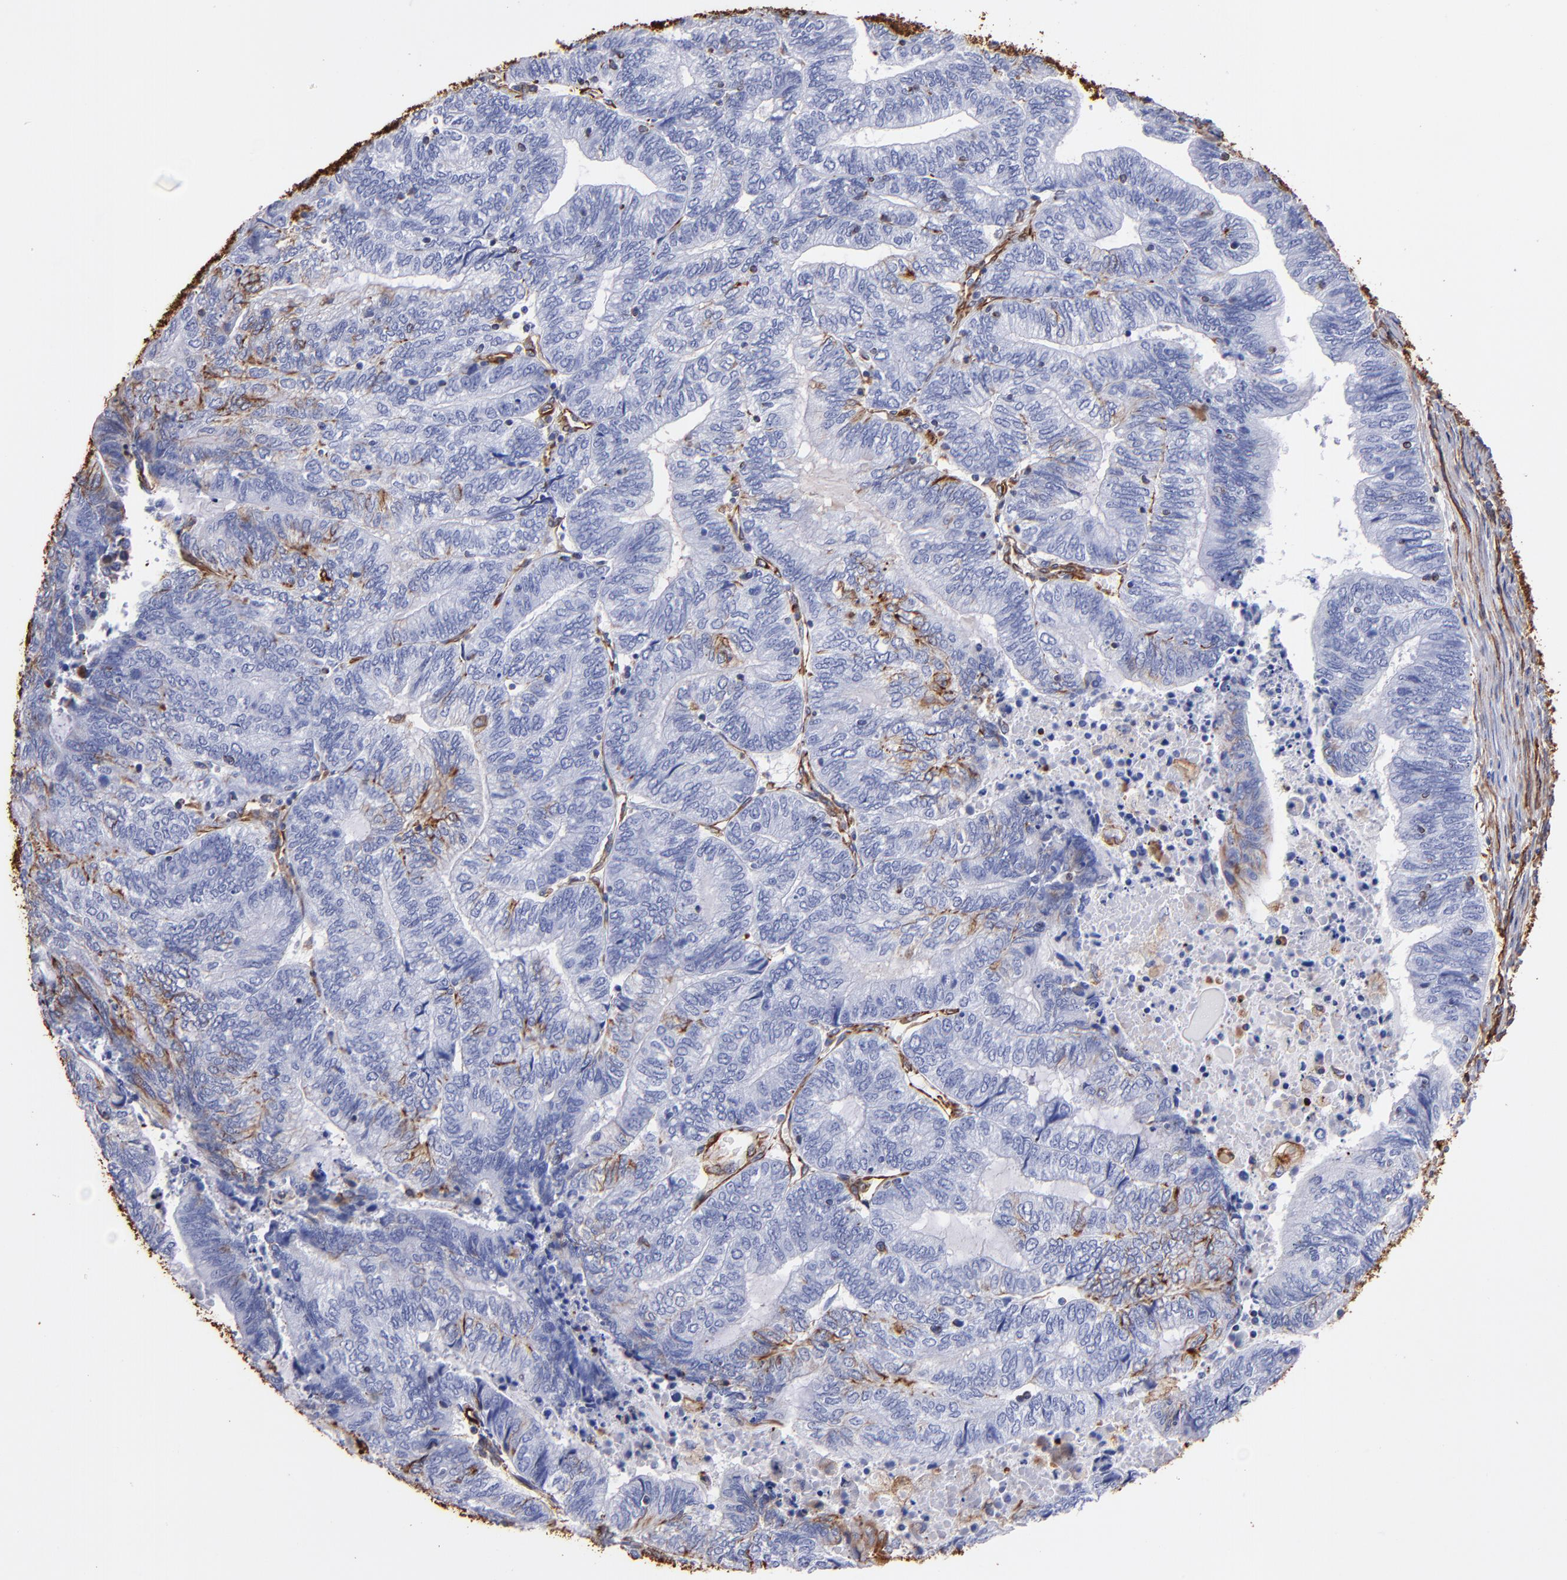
{"staining": {"intensity": "strong", "quantity": "<25%", "location": "cytoplasmic/membranous"}, "tissue": "endometrial cancer", "cell_type": "Tumor cells", "image_type": "cancer", "snomed": [{"axis": "morphology", "description": "Adenocarcinoma, NOS"}, {"axis": "topography", "description": "Uterus"}, {"axis": "topography", "description": "Endometrium"}], "caption": "About <25% of tumor cells in human endometrial cancer (adenocarcinoma) display strong cytoplasmic/membranous protein expression as visualized by brown immunohistochemical staining.", "gene": "VIM", "patient": {"sex": "female", "age": 70}}